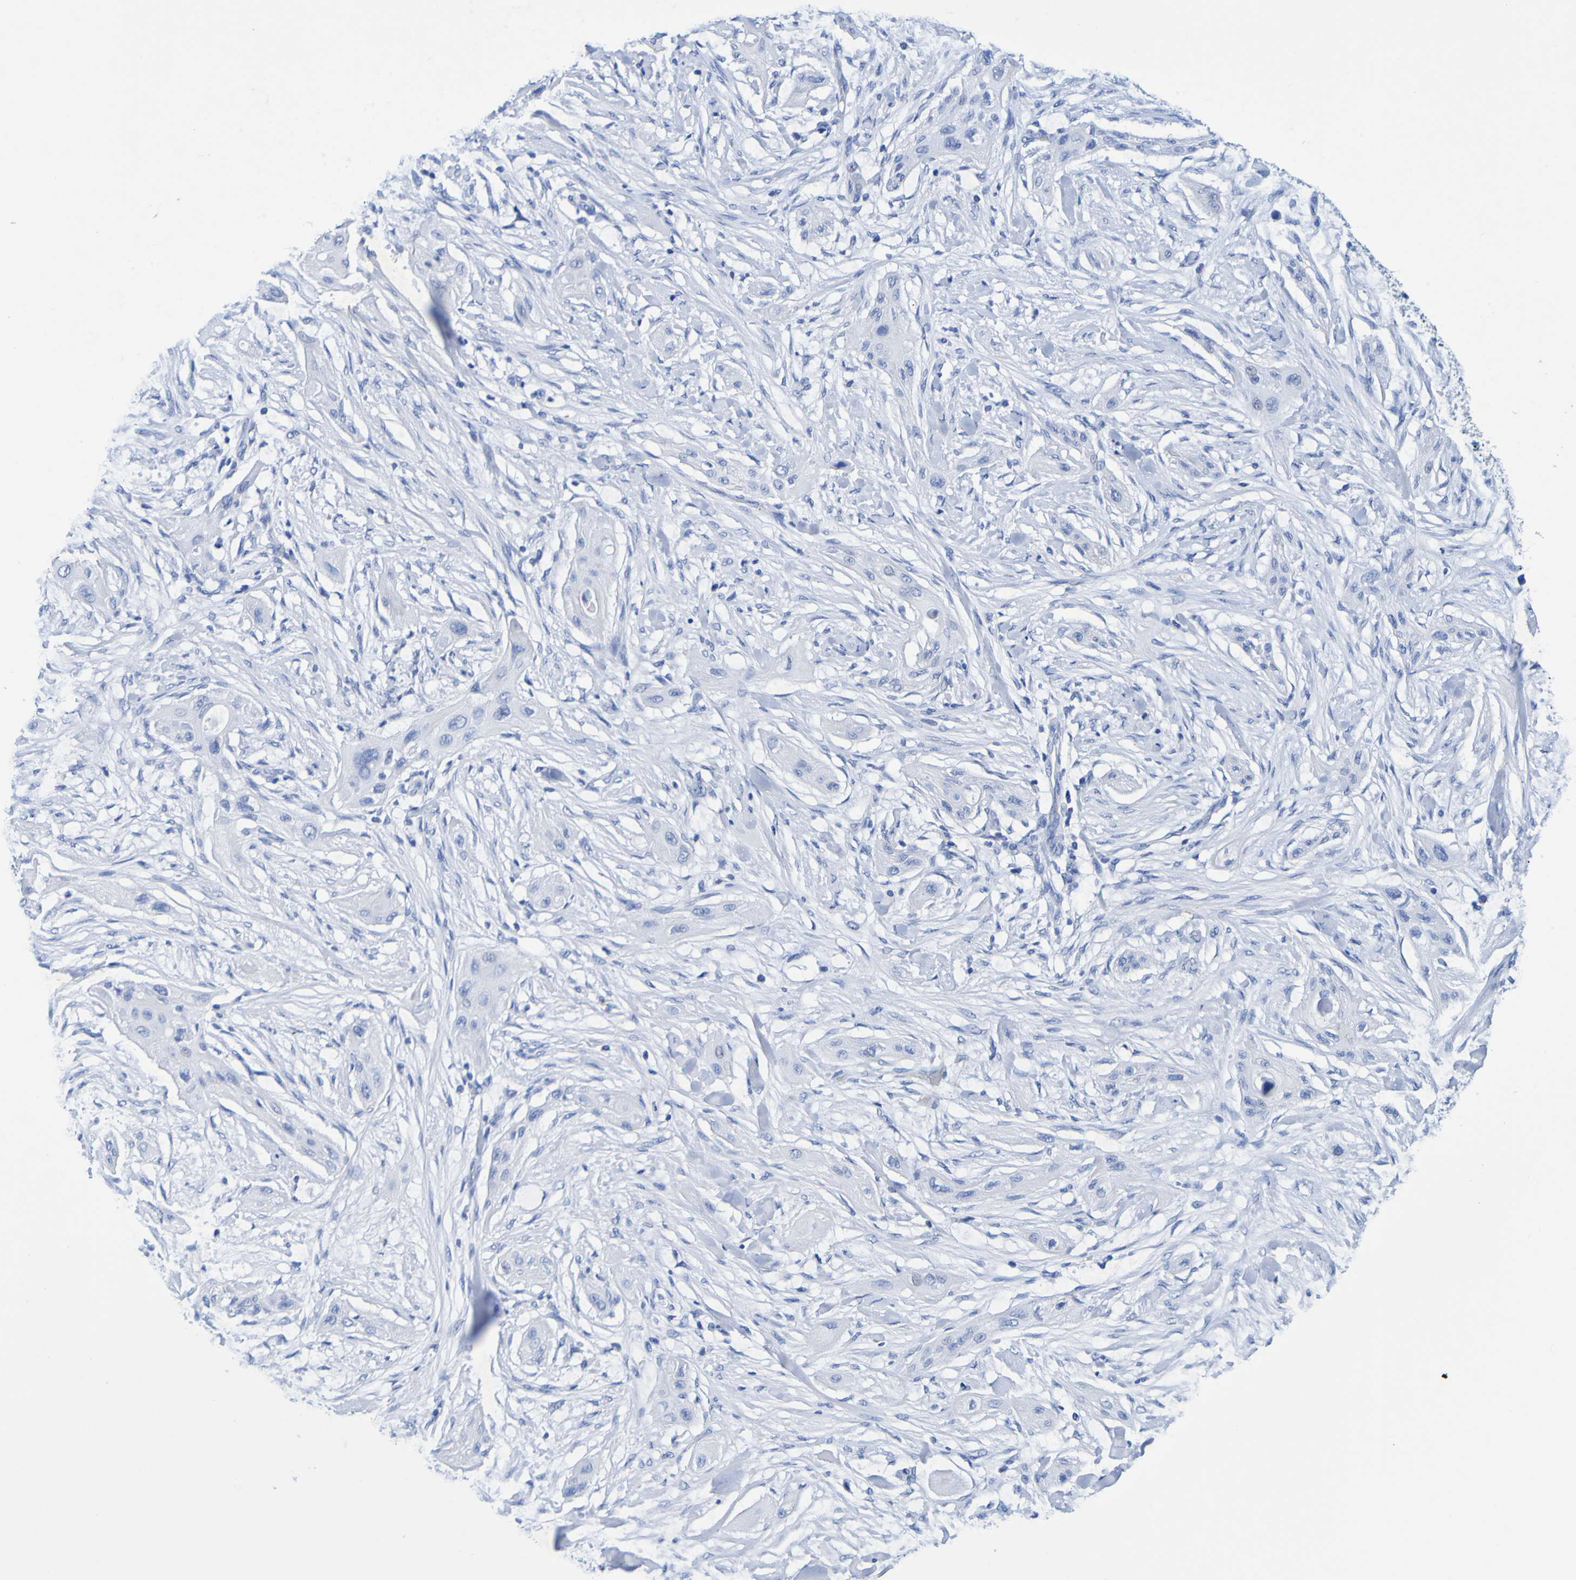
{"staining": {"intensity": "negative", "quantity": "none", "location": "none"}, "tissue": "lung cancer", "cell_type": "Tumor cells", "image_type": "cancer", "snomed": [{"axis": "morphology", "description": "Squamous cell carcinoma, NOS"}, {"axis": "topography", "description": "Lung"}], "caption": "This photomicrograph is of lung cancer stained with immunohistochemistry to label a protein in brown with the nuclei are counter-stained blue. There is no positivity in tumor cells.", "gene": "DPEP1", "patient": {"sex": "female", "age": 47}}